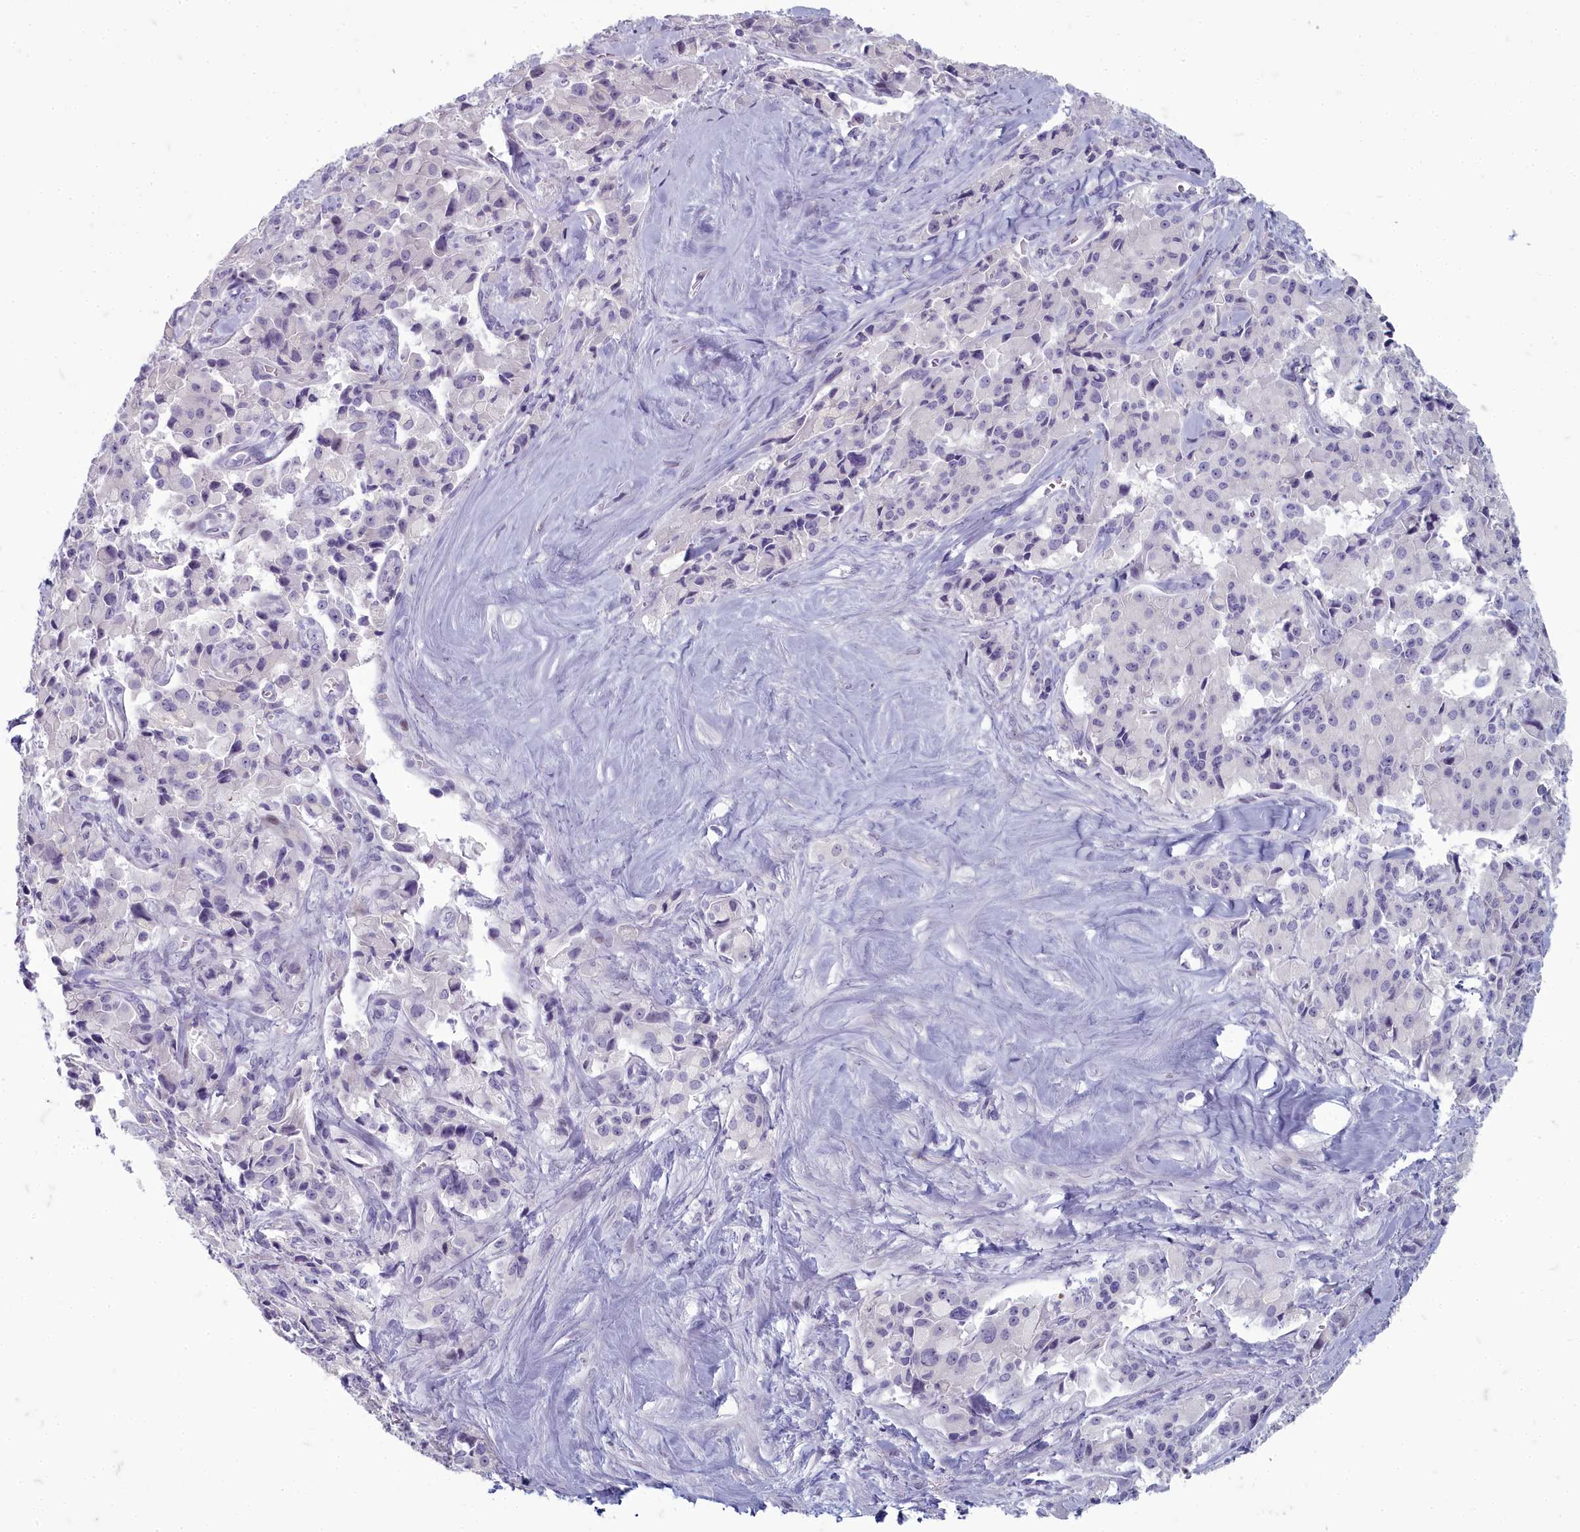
{"staining": {"intensity": "negative", "quantity": "none", "location": "none"}, "tissue": "pancreatic cancer", "cell_type": "Tumor cells", "image_type": "cancer", "snomed": [{"axis": "morphology", "description": "Adenocarcinoma, NOS"}, {"axis": "topography", "description": "Pancreas"}], "caption": "The image displays no significant positivity in tumor cells of pancreatic cancer (adenocarcinoma).", "gene": "INSYN2A", "patient": {"sex": "male", "age": 65}}